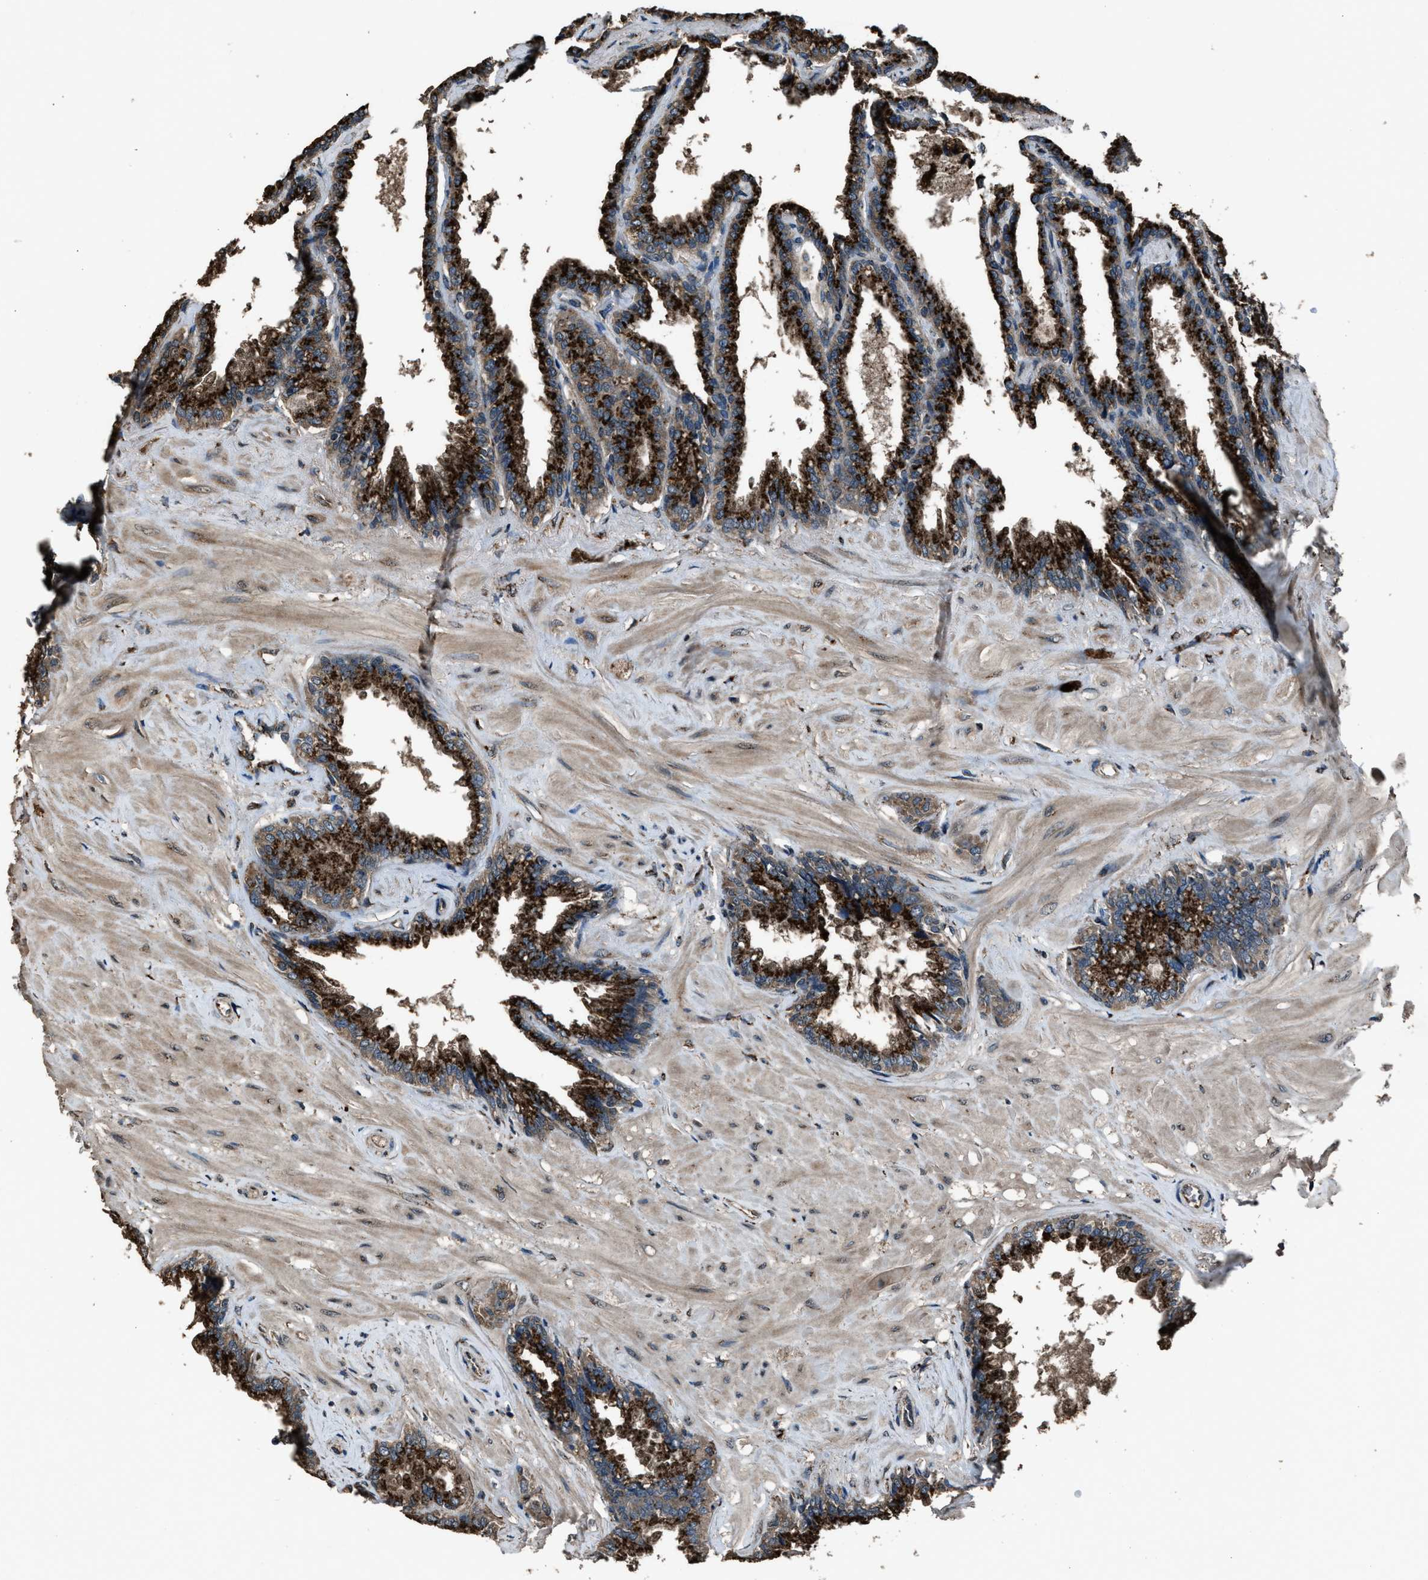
{"staining": {"intensity": "strong", "quantity": ">75%", "location": "cytoplasmic/membranous"}, "tissue": "seminal vesicle", "cell_type": "Glandular cells", "image_type": "normal", "snomed": [{"axis": "morphology", "description": "Normal tissue, NOS"}, {"axis": "topography", "description": "Seminal veicle"}], "caption": "A micrograph of seminal vesicle stained for a protein displays strong cytoplasmic/membranous brown staining in glandular cells. (Brightfield microscopy of DAB IHC at high magnification).", "gene": "SLC38A10", "patient": {"sex": "male", "age": 46}}